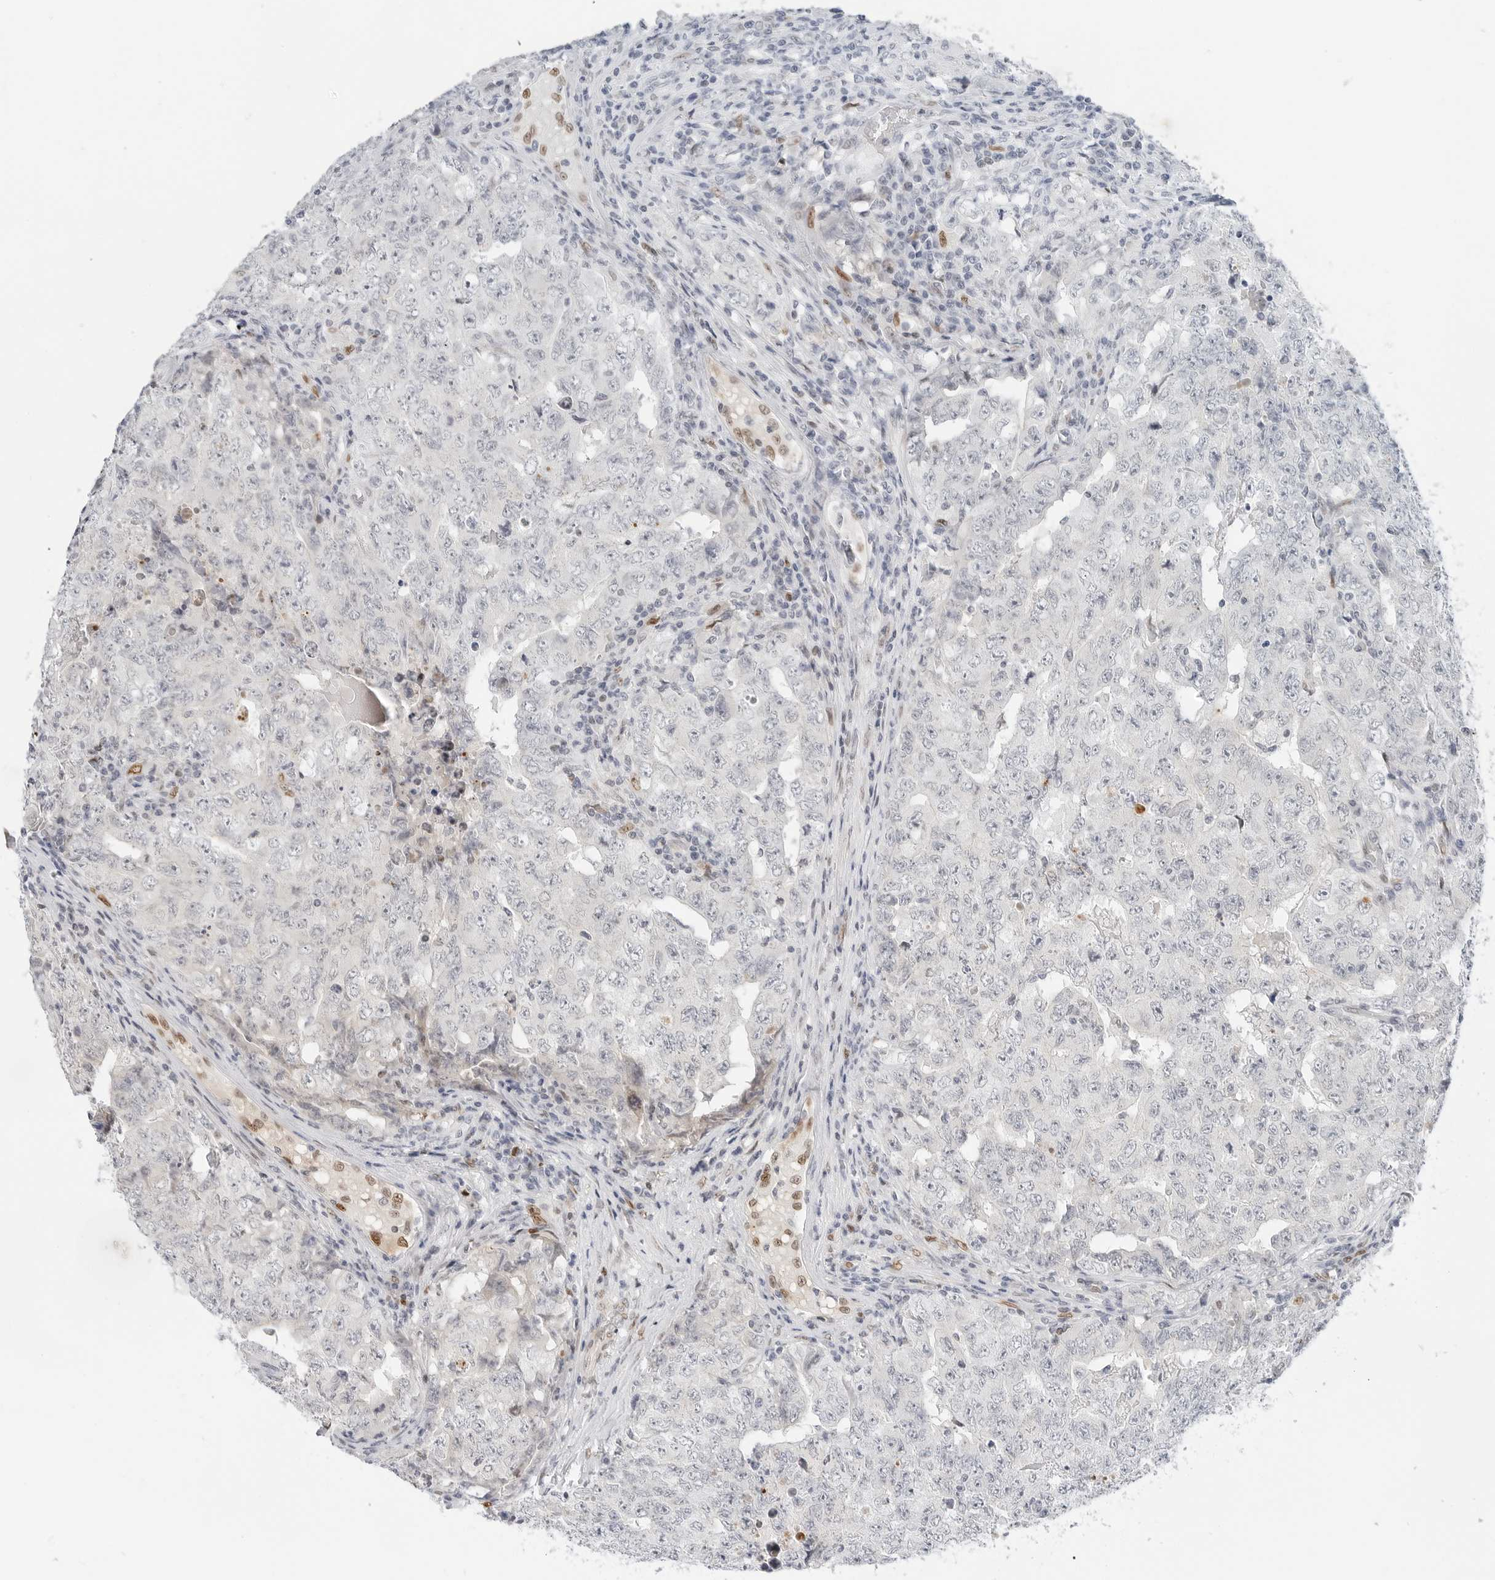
{"staining": {"intensity": "negative", "quantity": "none", "location": "none"}, "tissue": "testis cancer", "cell_type": "Tumor cells", "image_type": "cancer", "snomed": [{"axis": "morphology", "description": "Carcinoma, Embryonal, NOS"}, {"axis": "topography", "description": "Testis"}], "caption": "This is an IHC histopathology image of human embryonal carcinoma (testis). There is no positivity in tumor cells.", "gene": "SPIDR", "patient": {"sex": "male", "age": 26}}